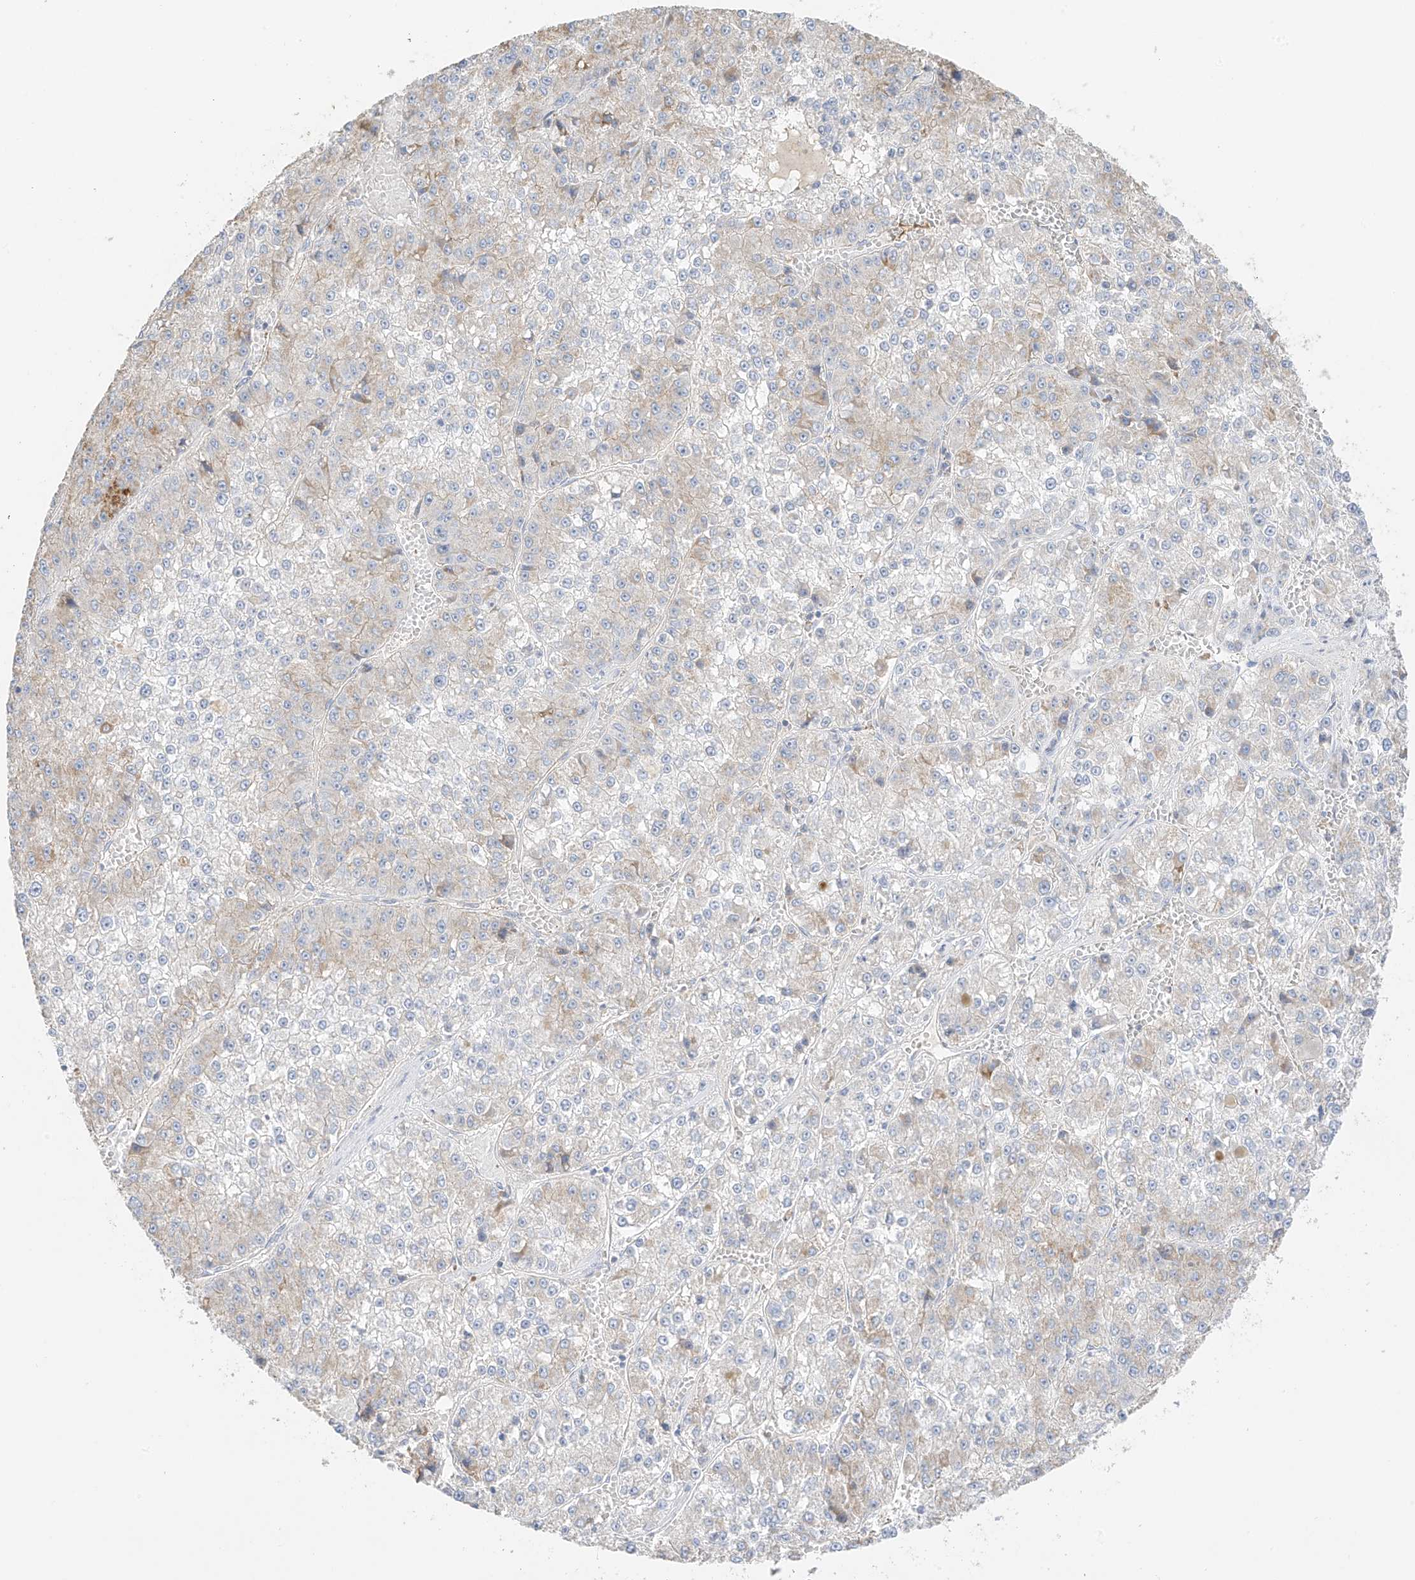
{"staining": {"intensity": "weak", "quantity": "<25%", "location": "cytoplasmic/membranous"}, "tissue": "liver cancer", "cell_type": "Tumor cells", "image_type": "cancer", "snomed": [{"axis": "morphology", "description": "Carcinoma, Hepatocellular, NOS"}, {"axis": "topography", "description": "Liver"}], "caption": "Immunohistochemical staining of human hepatocellular carcinoma (liver) reveals no significant staining in tumor cells.", "gene": "ZBTB41", "patient": {"sex": "female", "age": 73}}